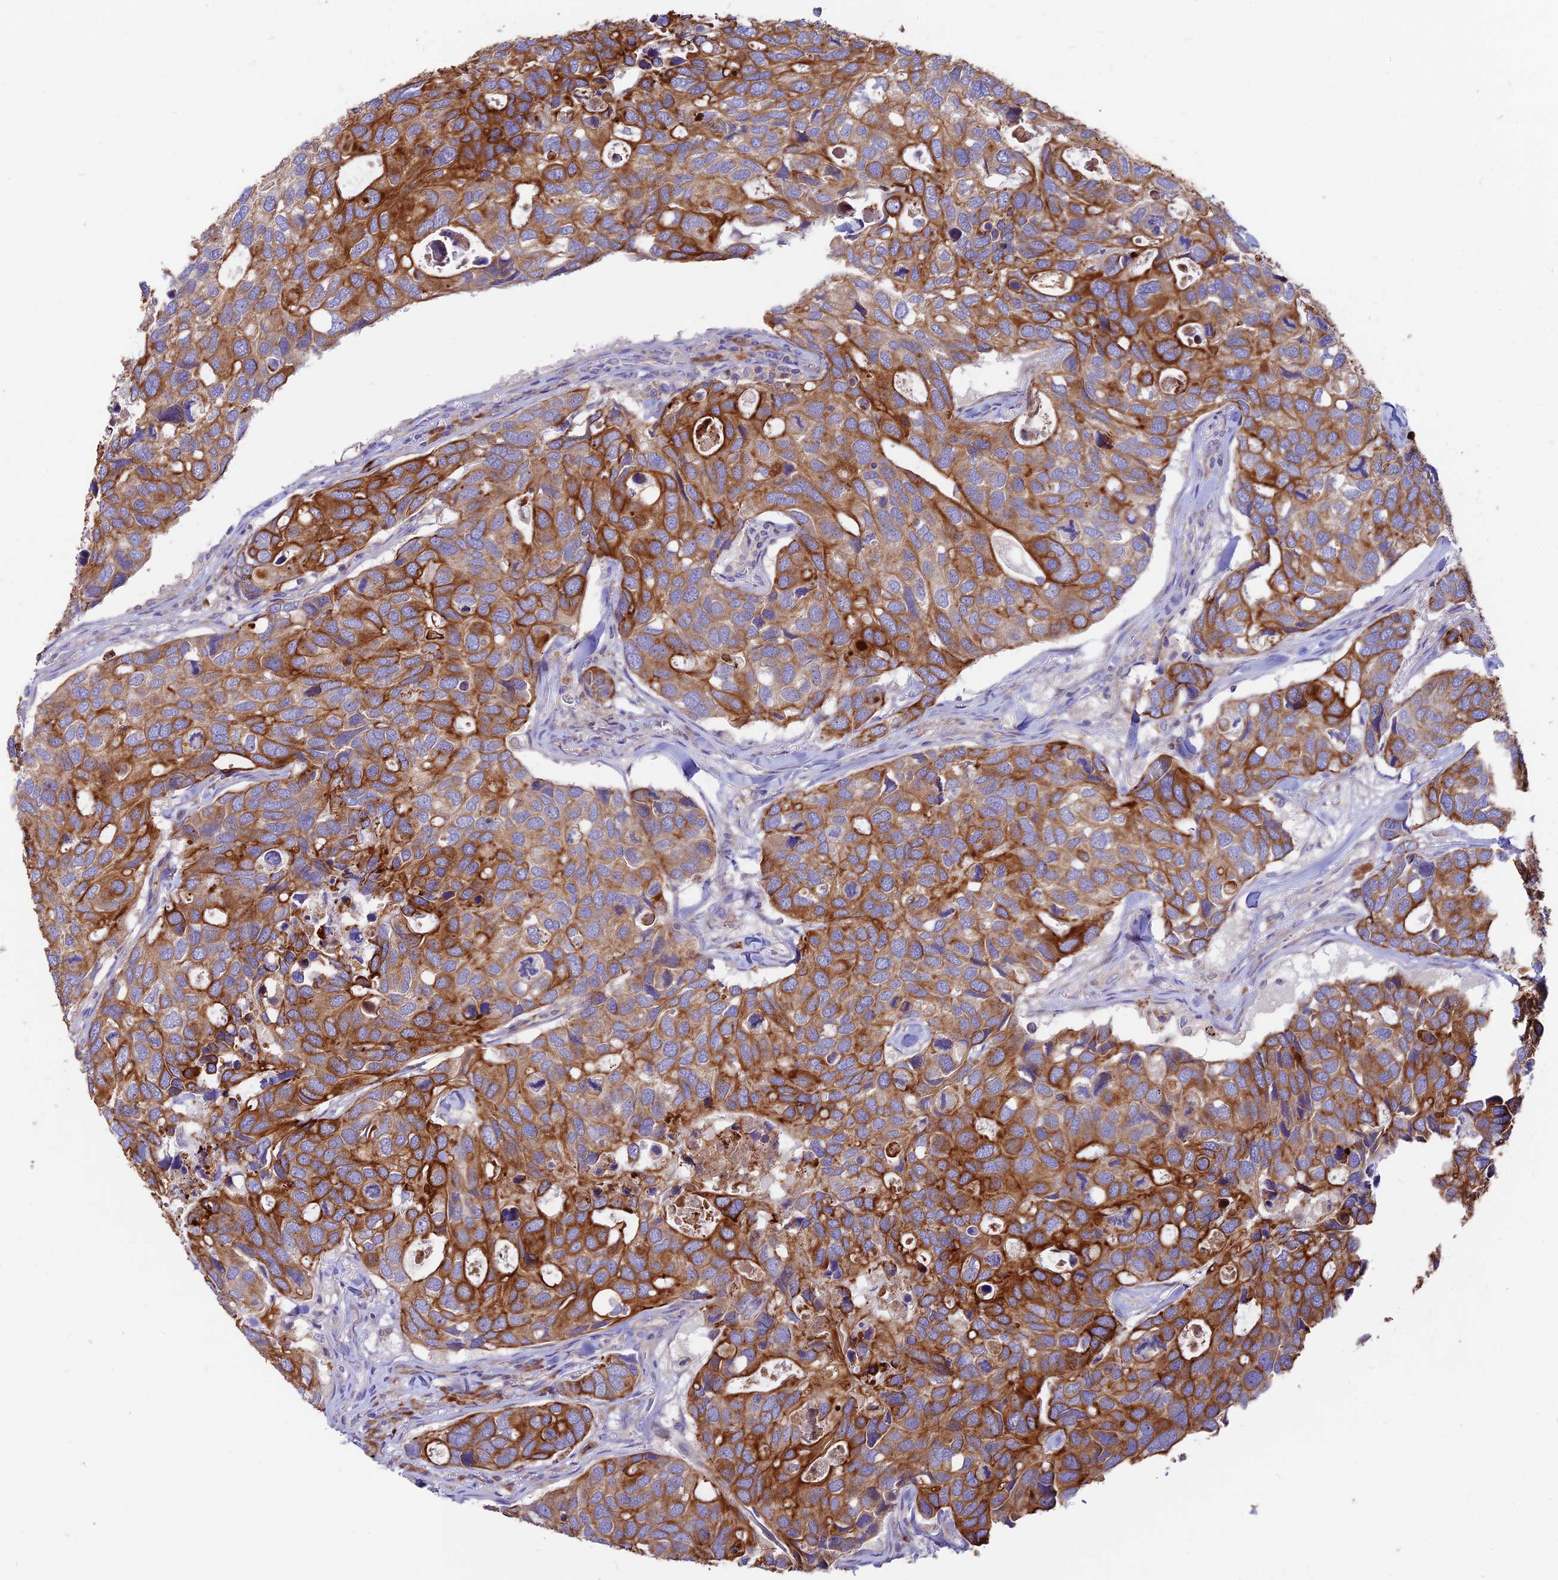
{"staining": {"intensity": "strong", "quantity": ">75%", "location": "cytoplasmic/membranous"}, "tissue": "breast cancer", "cell_type": "Tumor cells", "image_type": "cancer", "snomed": [{"axis": "morphology", "description": "Duct carcinoma"}, {"axis": "topography", "description": "Breast"}], "caption": "This image exhibits immunohistochemistry staining of human intraductal carcinoma (breast), with high strong cytoplasmic/membranous expression in approximately >75% of tumor cells.", "gene": "DENND2D", "patient": {"sex": "female", "age": 83}}